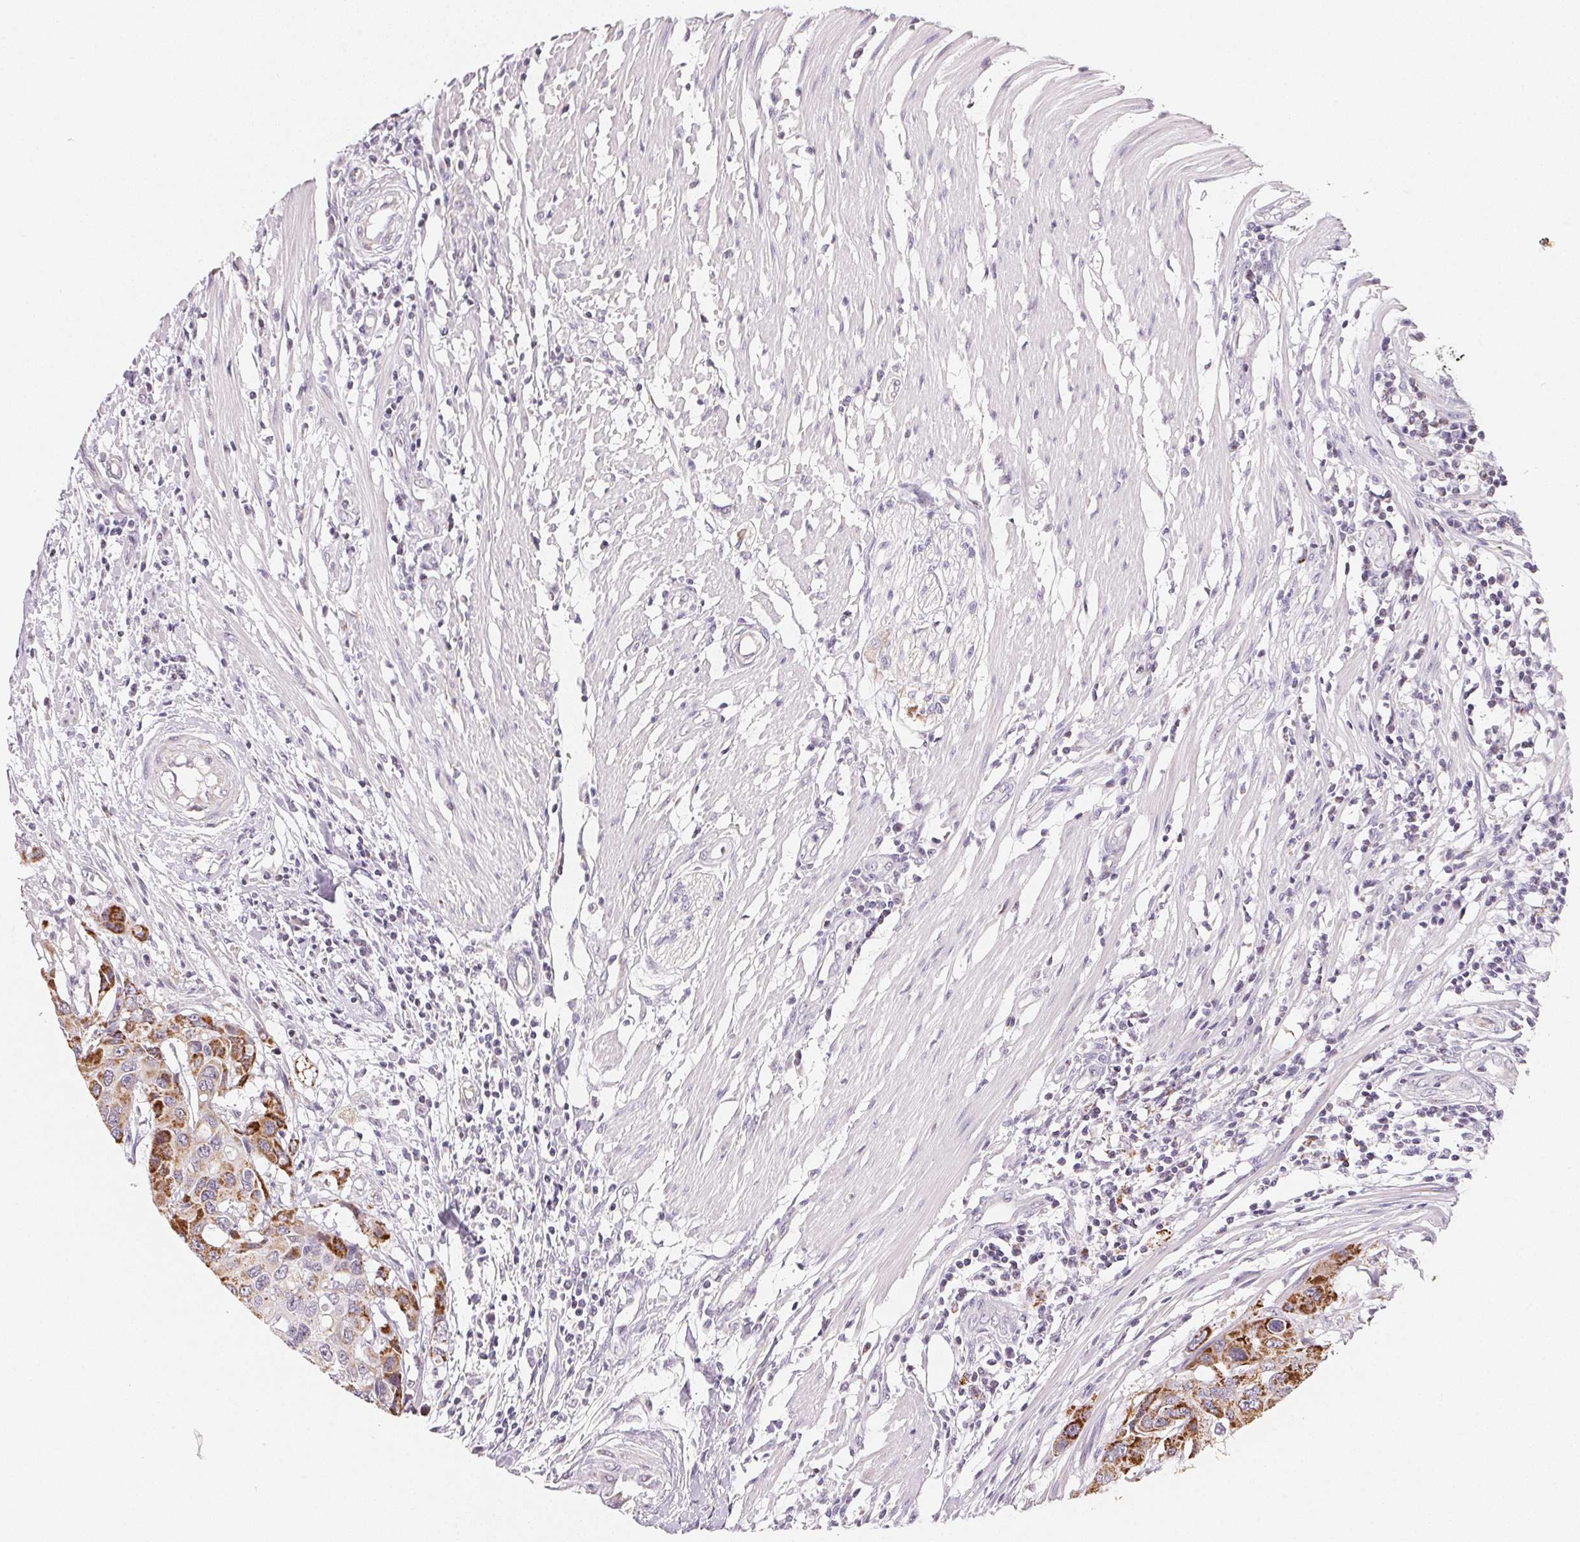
{"staining": {"intensity": "moderate", "quantity": "25%-75%", "location": "cytoplasmic/membranous"}, "tissue": "colorectal cancer", "cell_type": "Tumor cells", "image_type": "cancer", "snomed": [{"axis": "morphology", "description": "Adenocarcinoma, NOS"}, {"axis": "topography", "description": "Colon"}], "caption": "Human colorectal cancer stained with a protein marker displays moderate staining in tumor cells.", "gene": "GIPC2", "patient": {"sex": "male", "age": 77}}